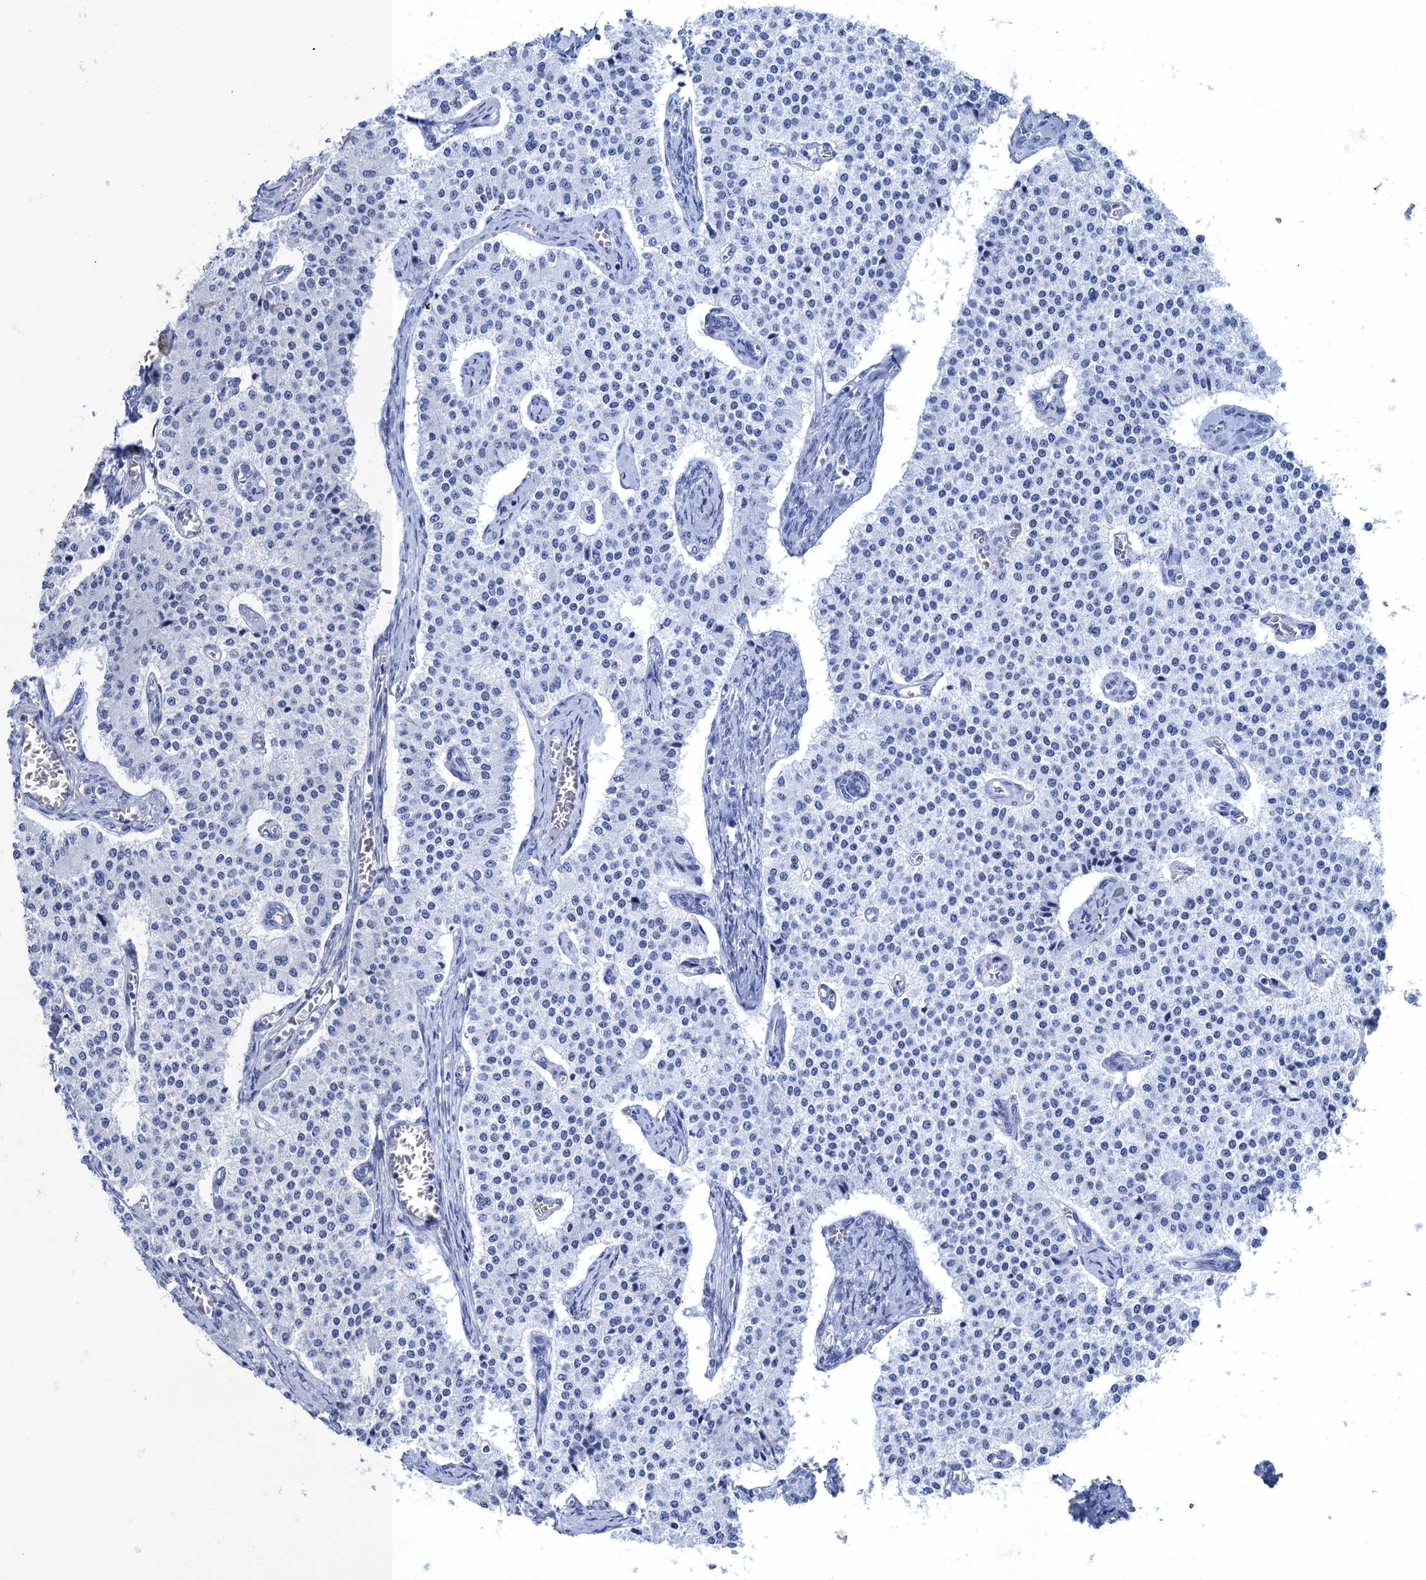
{"staining": {"intensity": "negative", "quantity": "none", "location": "none"}, "tissue": "carcinoid", "cell_type": "Tumor cells", "image_type": "cancer", "snomed": [{"axis": "morphology", "description": "Carcinoid, malignant, NOS"}, {"axis": "topography", "description": "Colon"}], "caption": "Human carcinoid (malignant) stained for a protein using IHC demonstrates no positivity in tumor cells.", "gene": "CALML5", "patient": {"sex": "female", "age": 52}}